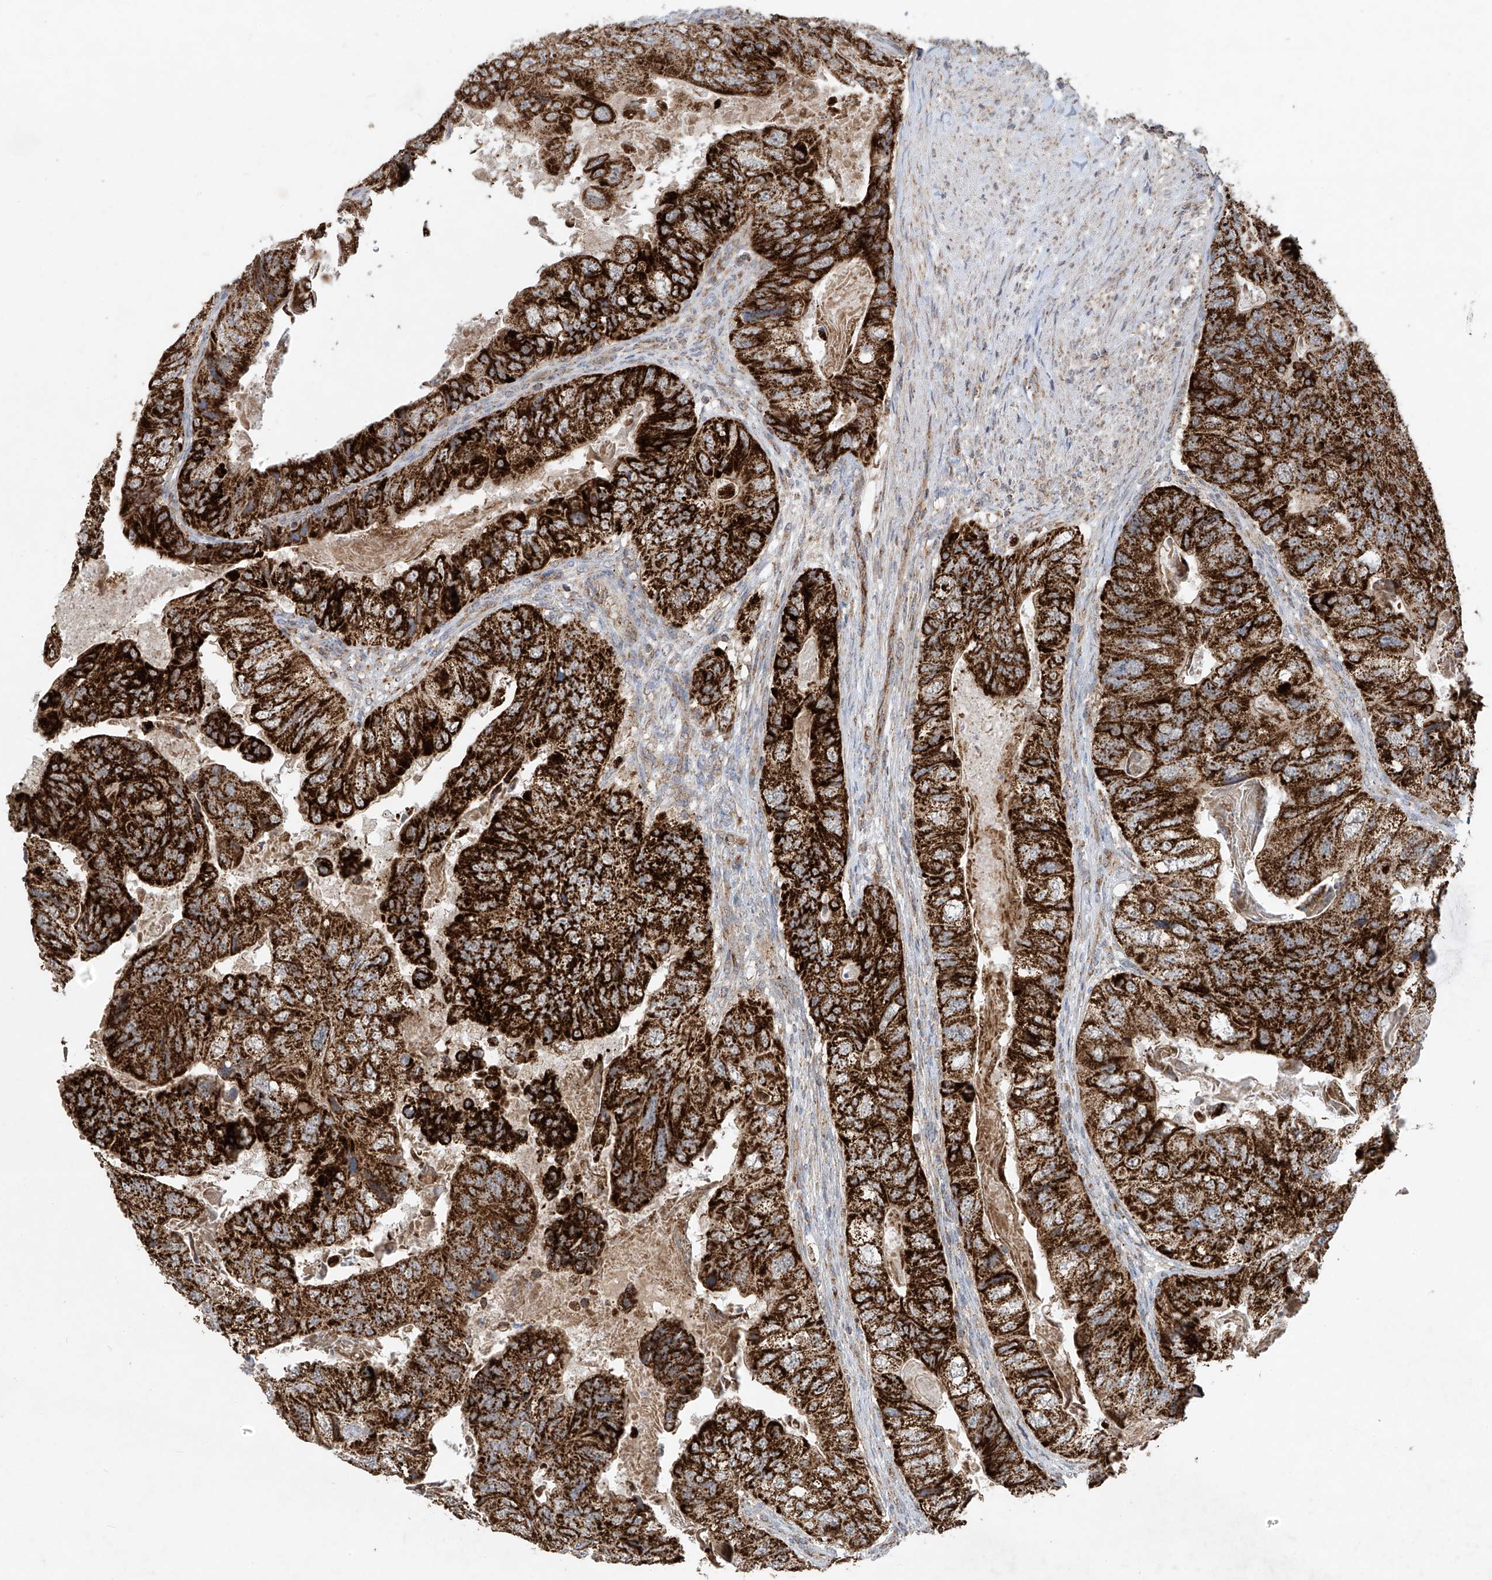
{"staining": {"intensity": "strong", "quantity": ">75%", "location": "cytoplasmic/membranous"}, "tissue": "colorectal cancer", "cell_type": "Tumor cells", "image_type": "cancer", "snomed": [{"axis": "morphology", "description": "Adenocarcinoma, NOS"}, {"axis": "topography", "description": "Rectum"}], "caption": "The micrograph reveals a brown stain indicating the presence of a protein in the cytoplasmic/membranous of tumor cells in colorectal cancer.", "gene": "UQCC1", "patient": {"sex": "male", "age": 63}}